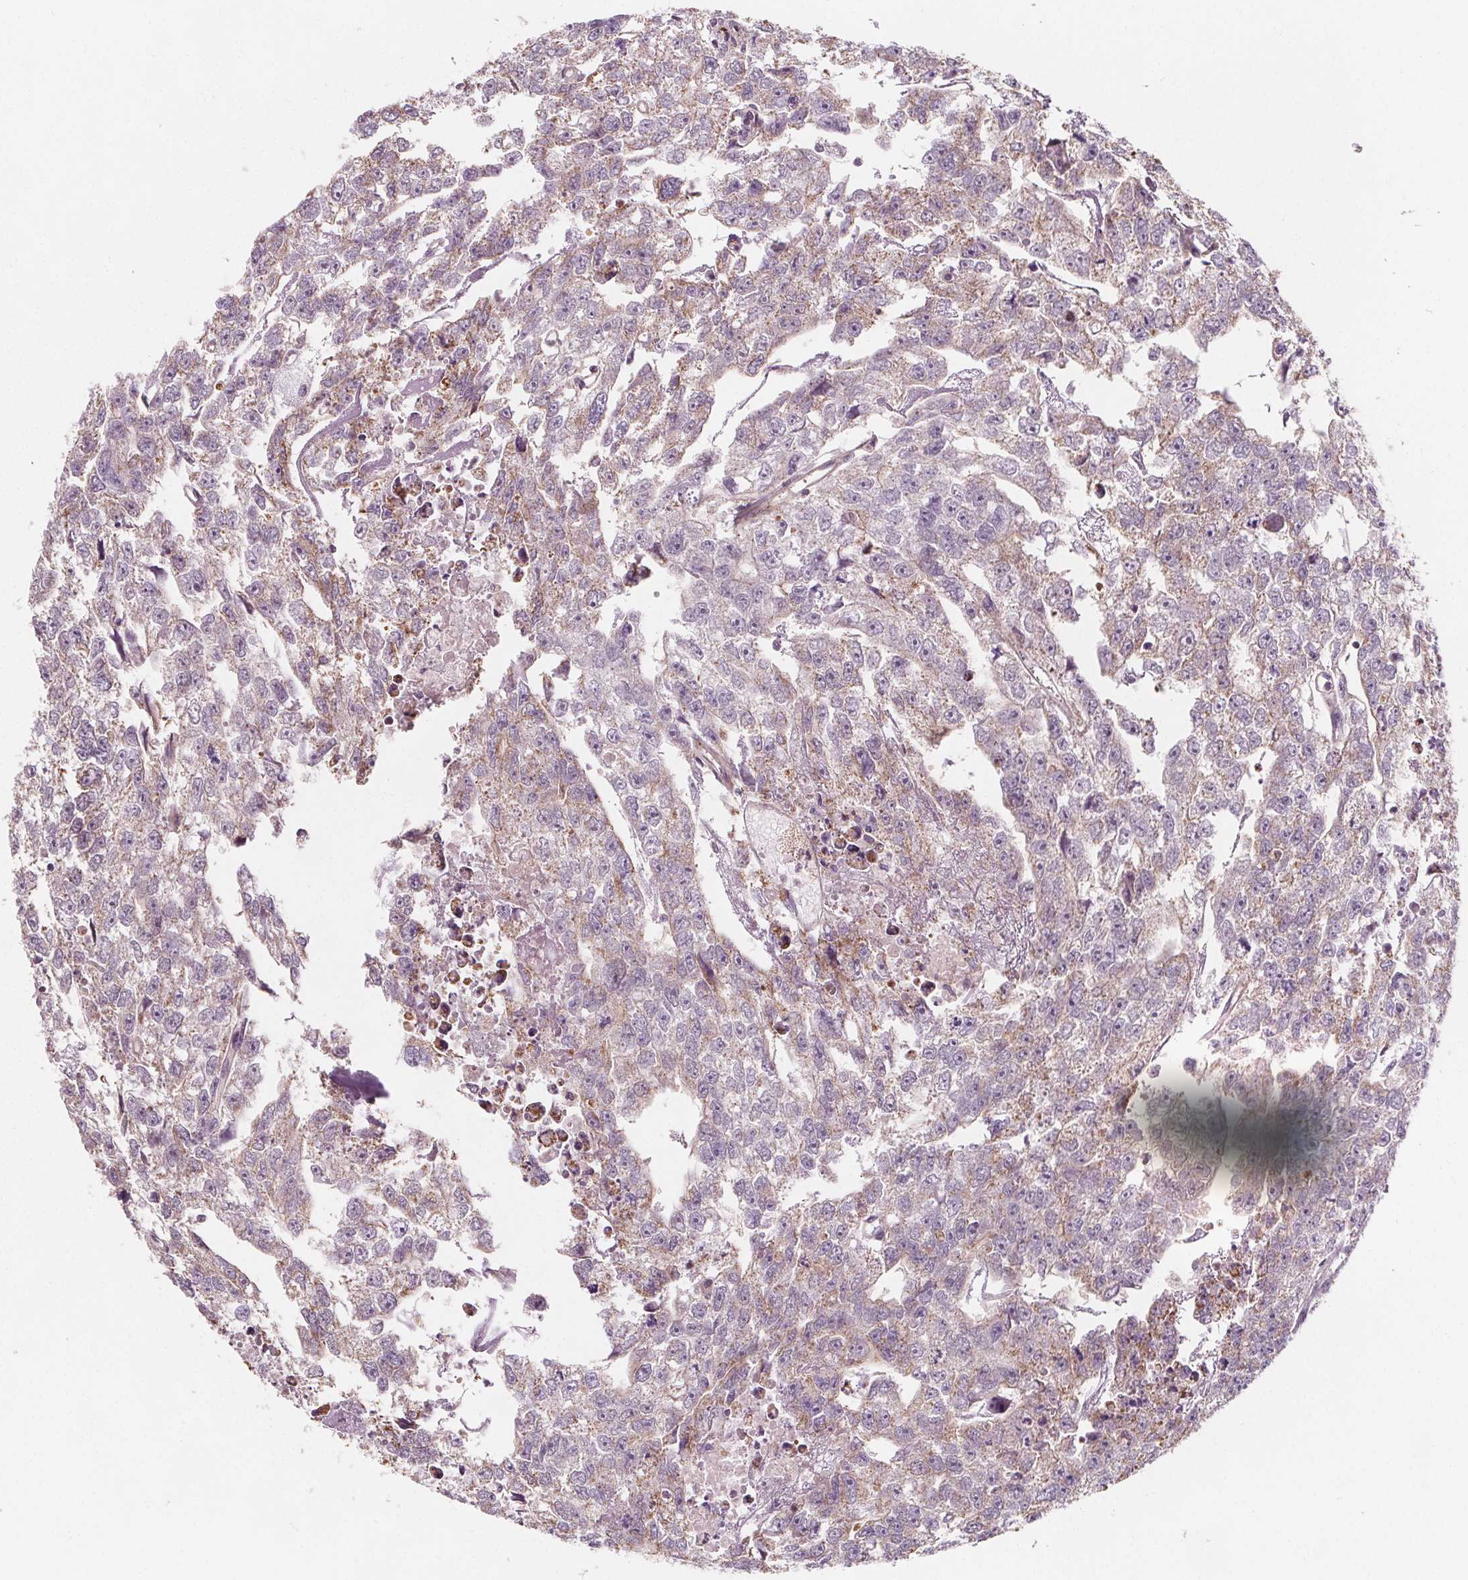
{"staining": {"intensity": "weak", "quantity": "25%-75%", "location": "cytoplasmic/membranous"}, "tissue": "testis cancer", "cell_type": "Tumor cells", "image_type": "cancer", "snomed": [{"axis": "morphology", "description": "Carcinoma, Embryonal, NOS"}, {"axis": "morphology", "description": "Teratoma, malignant, NOS"}, {"axis": "topography", "description": "Testis"}], "caption": "A micrograph of human testis embryonal carcinoma stained for a protein exhibits weak cytoplasmic/membranous brown staining in tumor cells. (DAB IHC with brightfield microscopy, high magnification).", "gene": "ADAM33", "patient": {"sex": "male", "age": 44}}